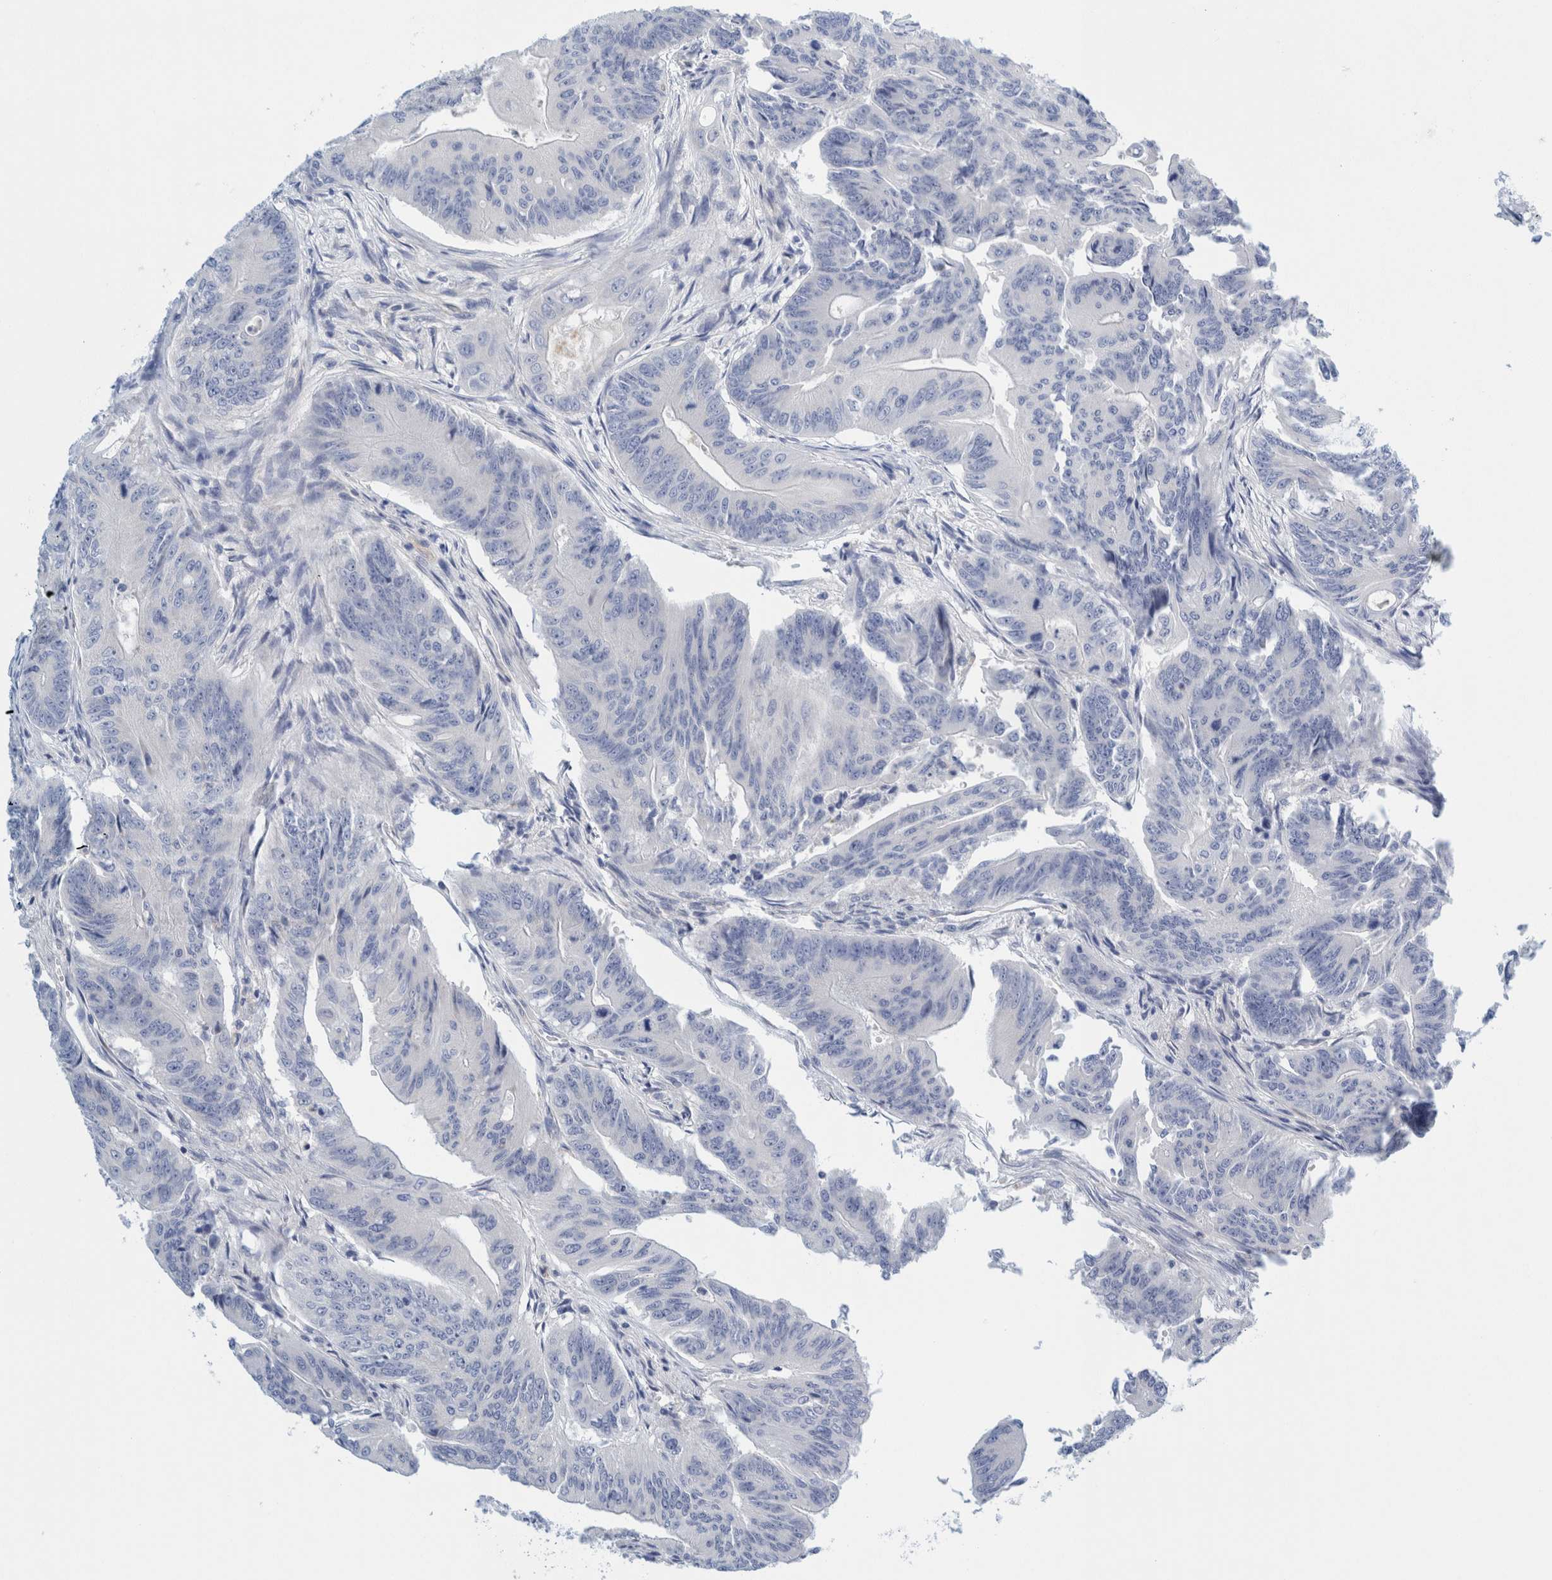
{"staining": {"intensity": "negative", "quantity": "none", "location": "none"}, "tissue": "colorectal cancer", "cell_type": "Tumor cells", "image_type": "cancer", "snomed": [{"axis": "morphology", "description": "Adenoma, NOS"}, {"axis": "morphology", "description": "Adenocarcinoma, NOS"}, {"axis": "topography", "description": "Colon"}], "caption": "High magnification brightfield microscopy of colorectal adenoma stained with DAB (3,3'-diaminobenzidine) (brown) and counterstained with hematoxylin (blue): tumor cells show no significant positivity.", "gene": "ZNF324B", "patient": {"sex": "male", "age": 79}}